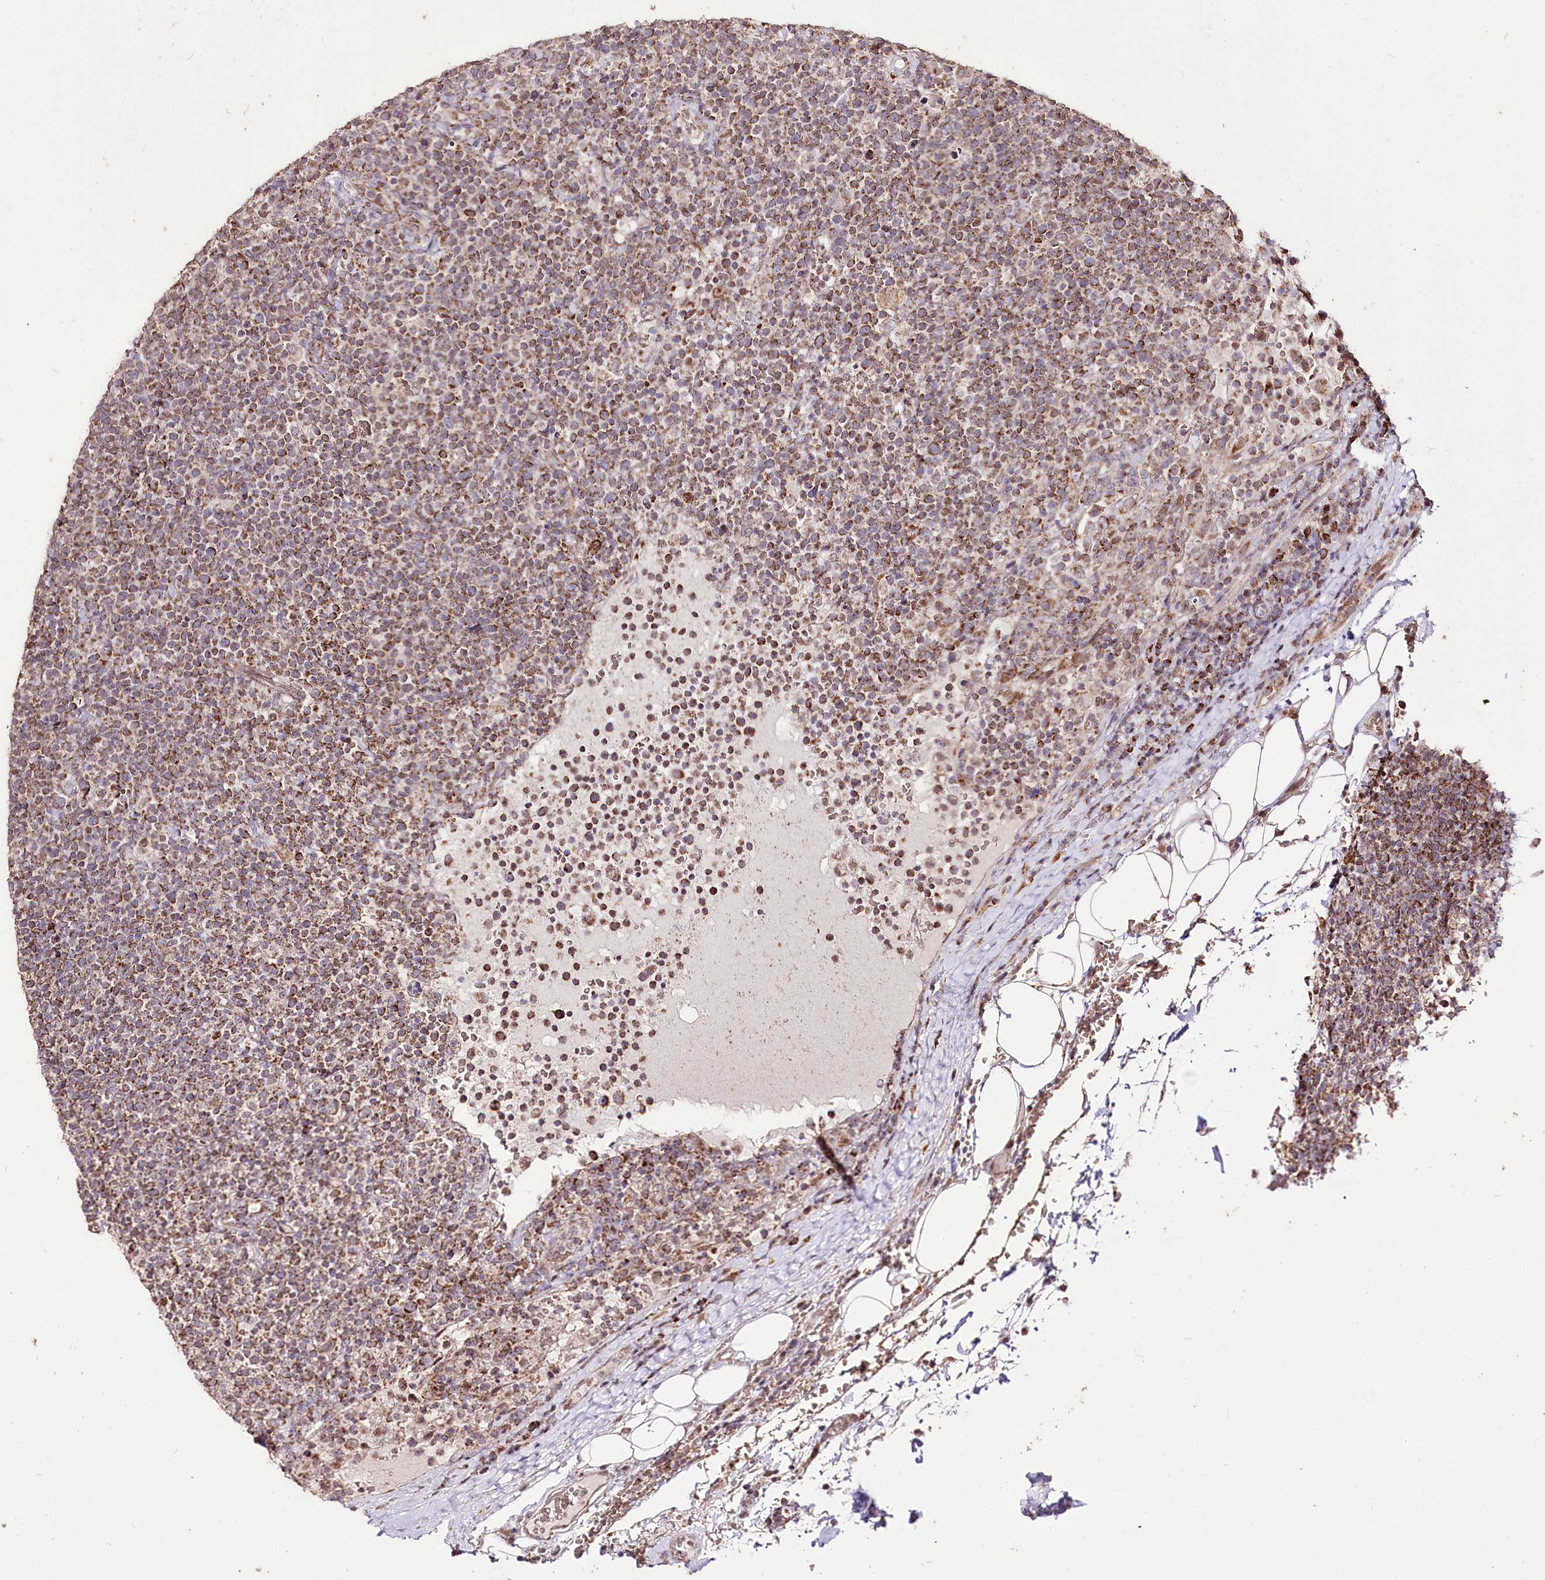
{"staining": {"intensity": "moderate", "quantity": ">75%", "location": "cytoplasmic/membranous"}, "tissue": "lymphoma", "cell_type": "Tumor cells", "image_type": "cancer", "snomed": [{"axis": "morphology", "description": "Malignant lymphoma, non-Hodgkin's type, High grade"}, {"axis": "topography", "description": "Lymph node"}], "caption": "DAB immunohistochemical staining of human high-grade malignant lymphoma, non-Hodgkin's type demonstrates moderate cytoplasmic/membranous protein positivity in about >75% of tumor cells. (DAB IHC with brightfield microscopy, high magnification).", "gene": "CARD19", "patient": {"sex": "male", "age": 61}}